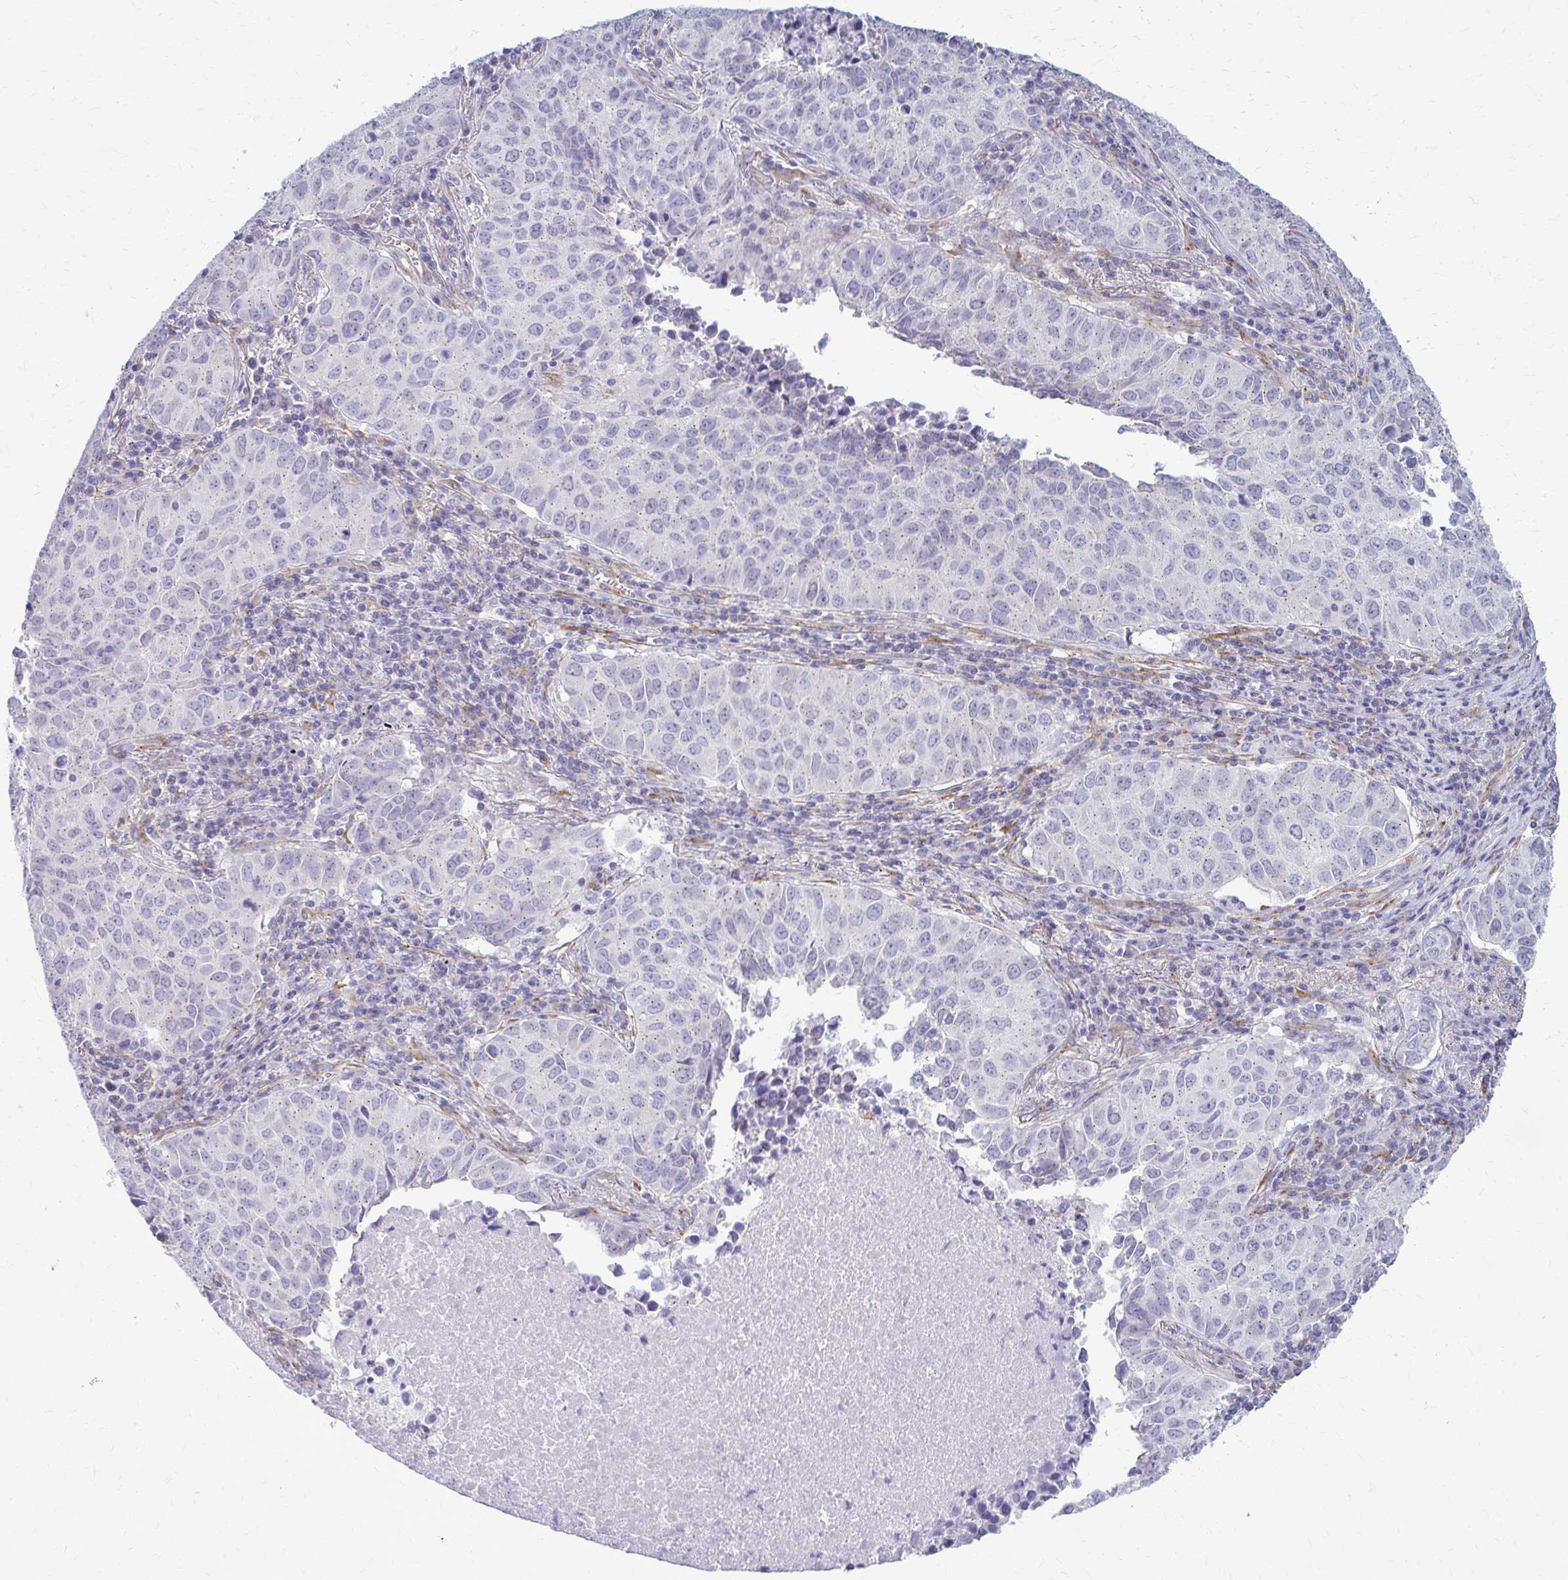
{"staining": {"intensity": "negative", "quantity": "none", "location": "none"}, "tissue": "lung cancer", "cell_type": "Tumor cells", "image_type": "cancer", "snomed": [{"axis": "morphology", "description": "Adenocarcinoma, NOS"}, {"axis": "topography", "description": "Lung"}], "caption": "This is an immunohistochemistry (IHC) photomicrograph of human lung cancer (adenocarcinoma). There is no staining in tumor cells.", "gene": "DEPP1", "patient": {"sex": "female", "age": 50}}